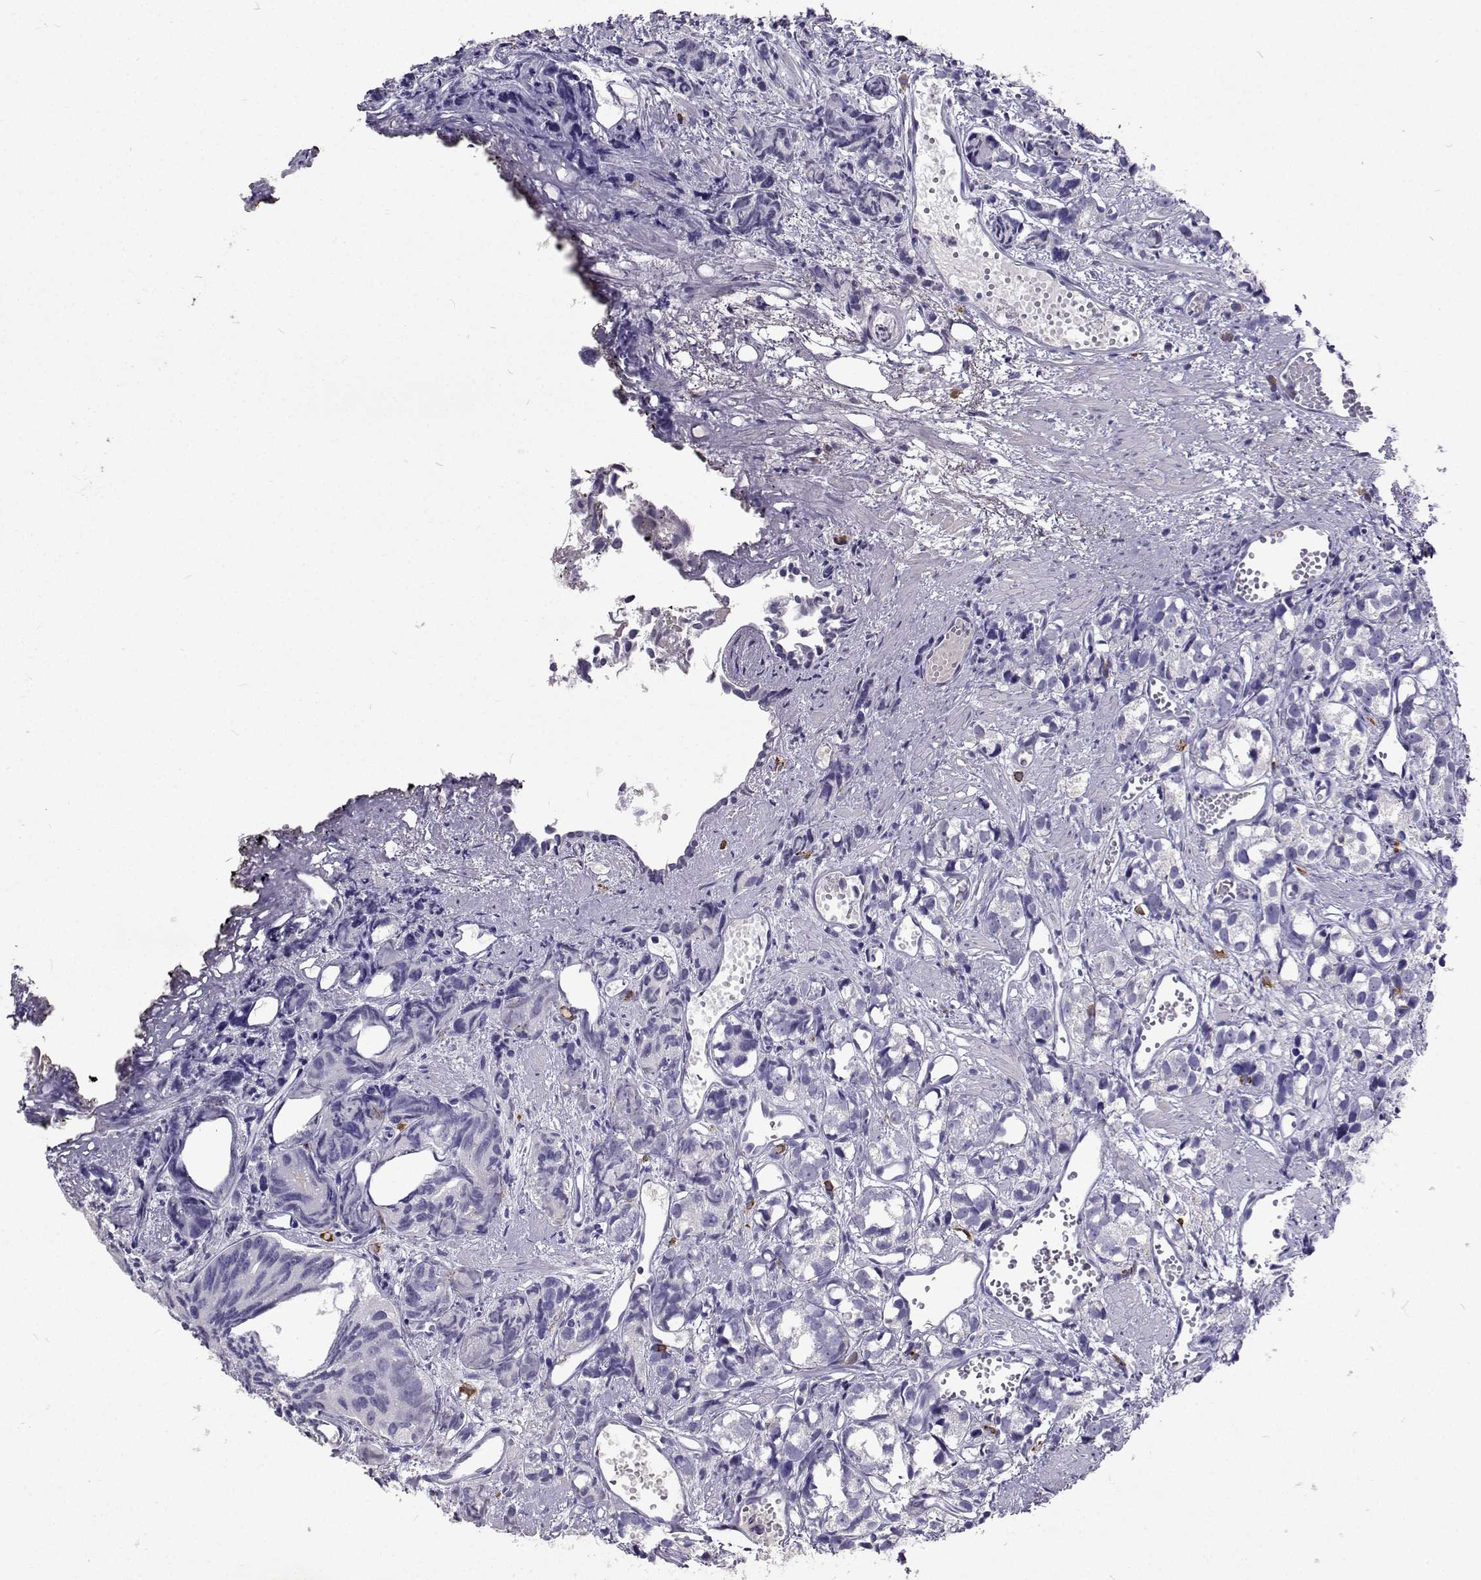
{"staining": {"intensity": "negative", "quantity": "none", "location": "none"}, "tissue": "prostate cancer", "cell_type": "Tumor cells", "image_type": "cancer", "snomed": [{"axis": "morphology", "description": "Adenocarcinoma, High grade"}, {"axis": "topography", "description": "Prostate"}], "caption": "Protein analysis of prostate cancer reveals no significant expression in tumor cells.", "gene": "CFAP44", "patient": {"sex": "male", "age": 77}}